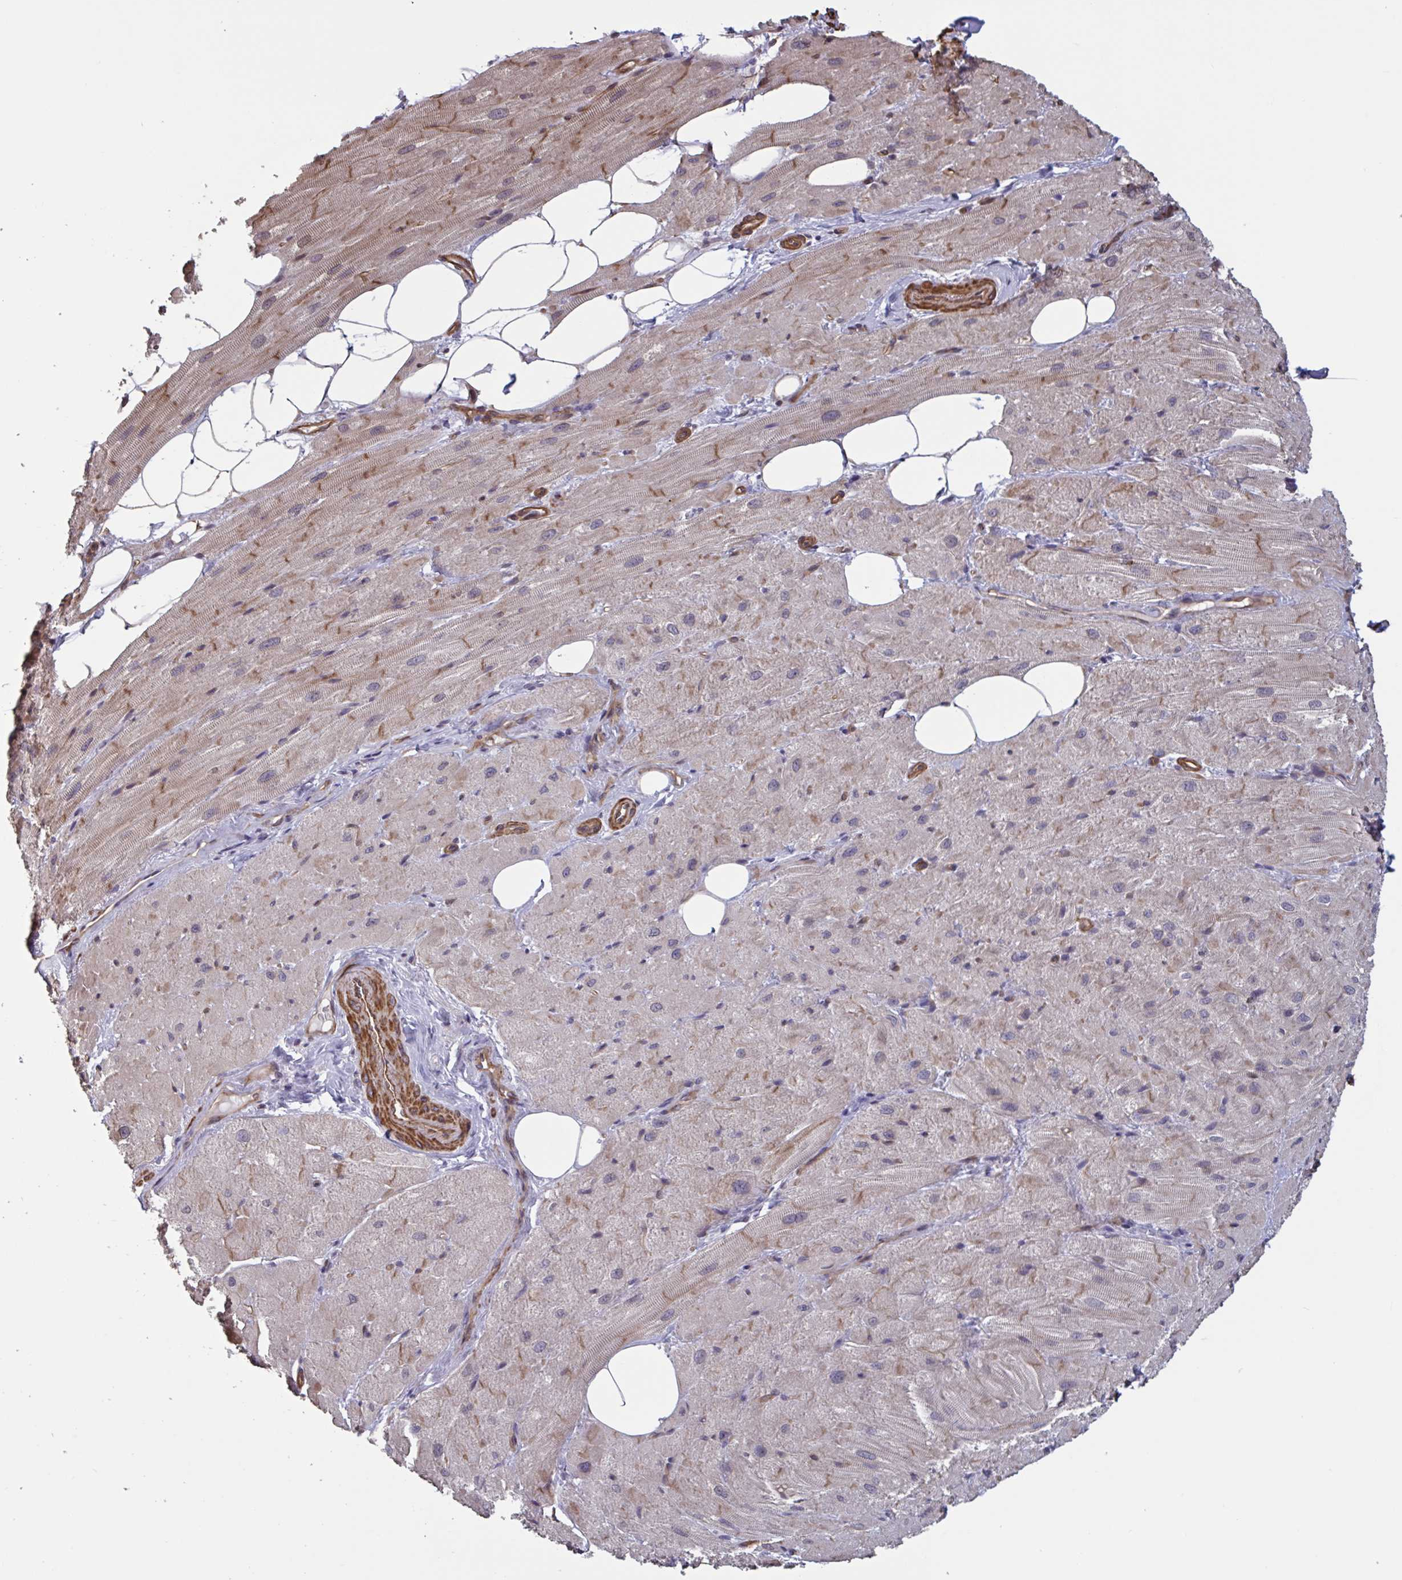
{"staining": {"intensity": "weak", "quantity": "25%-75%", "location": "cytoplasmic/membranous"}, "tissue": "heart muscle", "cell_type": "Cardiomyocytes", "image_type": "normal", "snomed": [{"axis": "morphology", "description": "Normal tissue, NOS"}, {"axis": "topography", "description": "Heart"}], "caption": "Cardiomyocytes reveal weak cytoplasmic/membranous expression in about 25%-75% of cells in normal heart muscle.", "gene": "IPO5", "patient": {"sex": "male", "age": 62}}